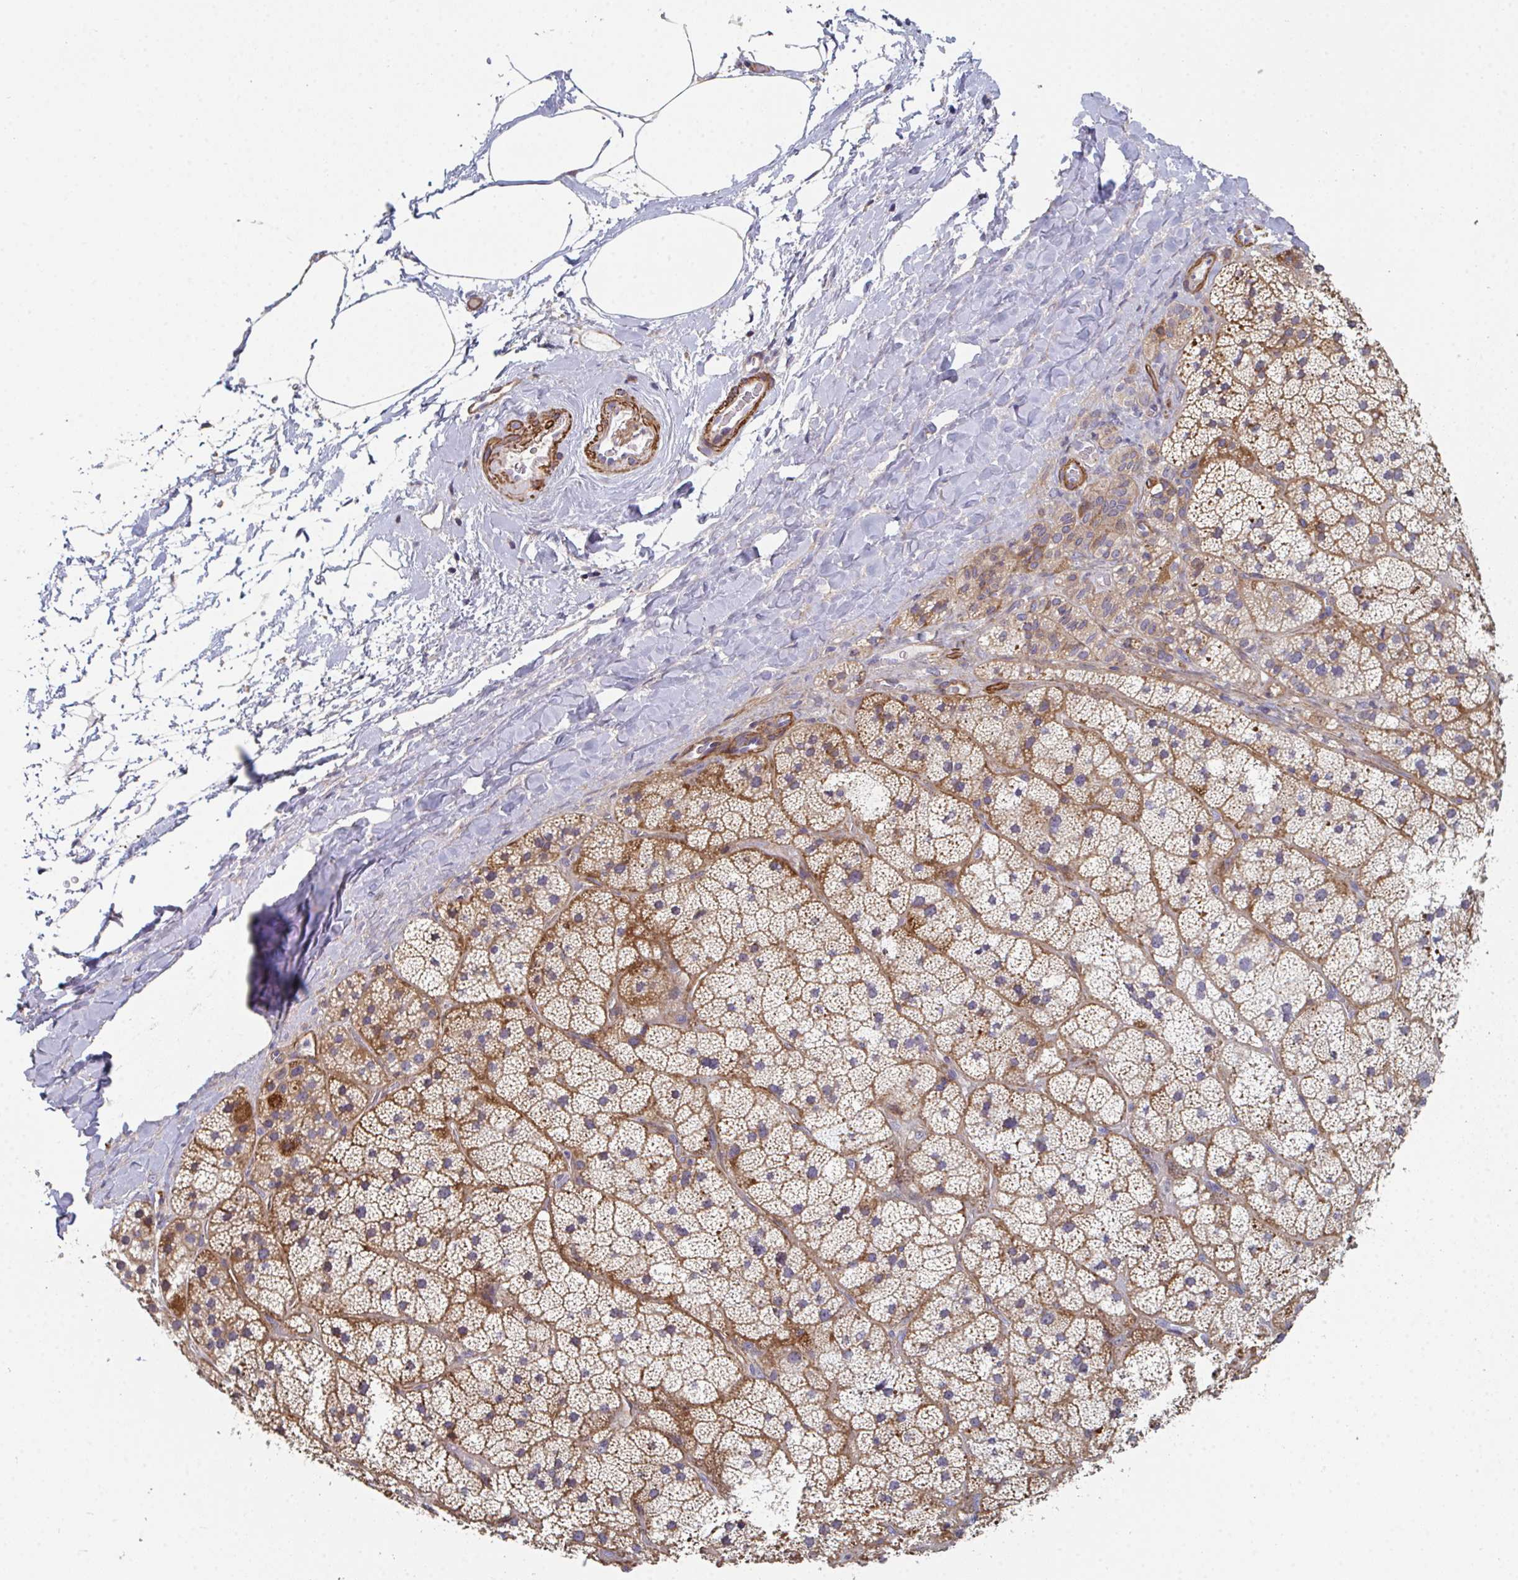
{"staining": {"intensity": "moderate", "quantity": ">75%", "location": "cytoplasmic/membranous"}, "tissue": "adrenal gland", "cell_type": "Glandular cells", "image_type": "normal", "snomed": [{"axis": "morphology", "description": "Normal tissue, NOS"}, {"axis": "topography", "description": "Adrenal gland"}], "caption": "Immunohistochemical staining of benign human adrenal gland exhibits medium levels of moderate cytoplasmic/membranous expression in approximately >75% of glandular cells. (Brightfield microscopy of DAB IHC at high magnification).", "gene": "FZD2", "patient": {"sex": "male", "age": 57}}